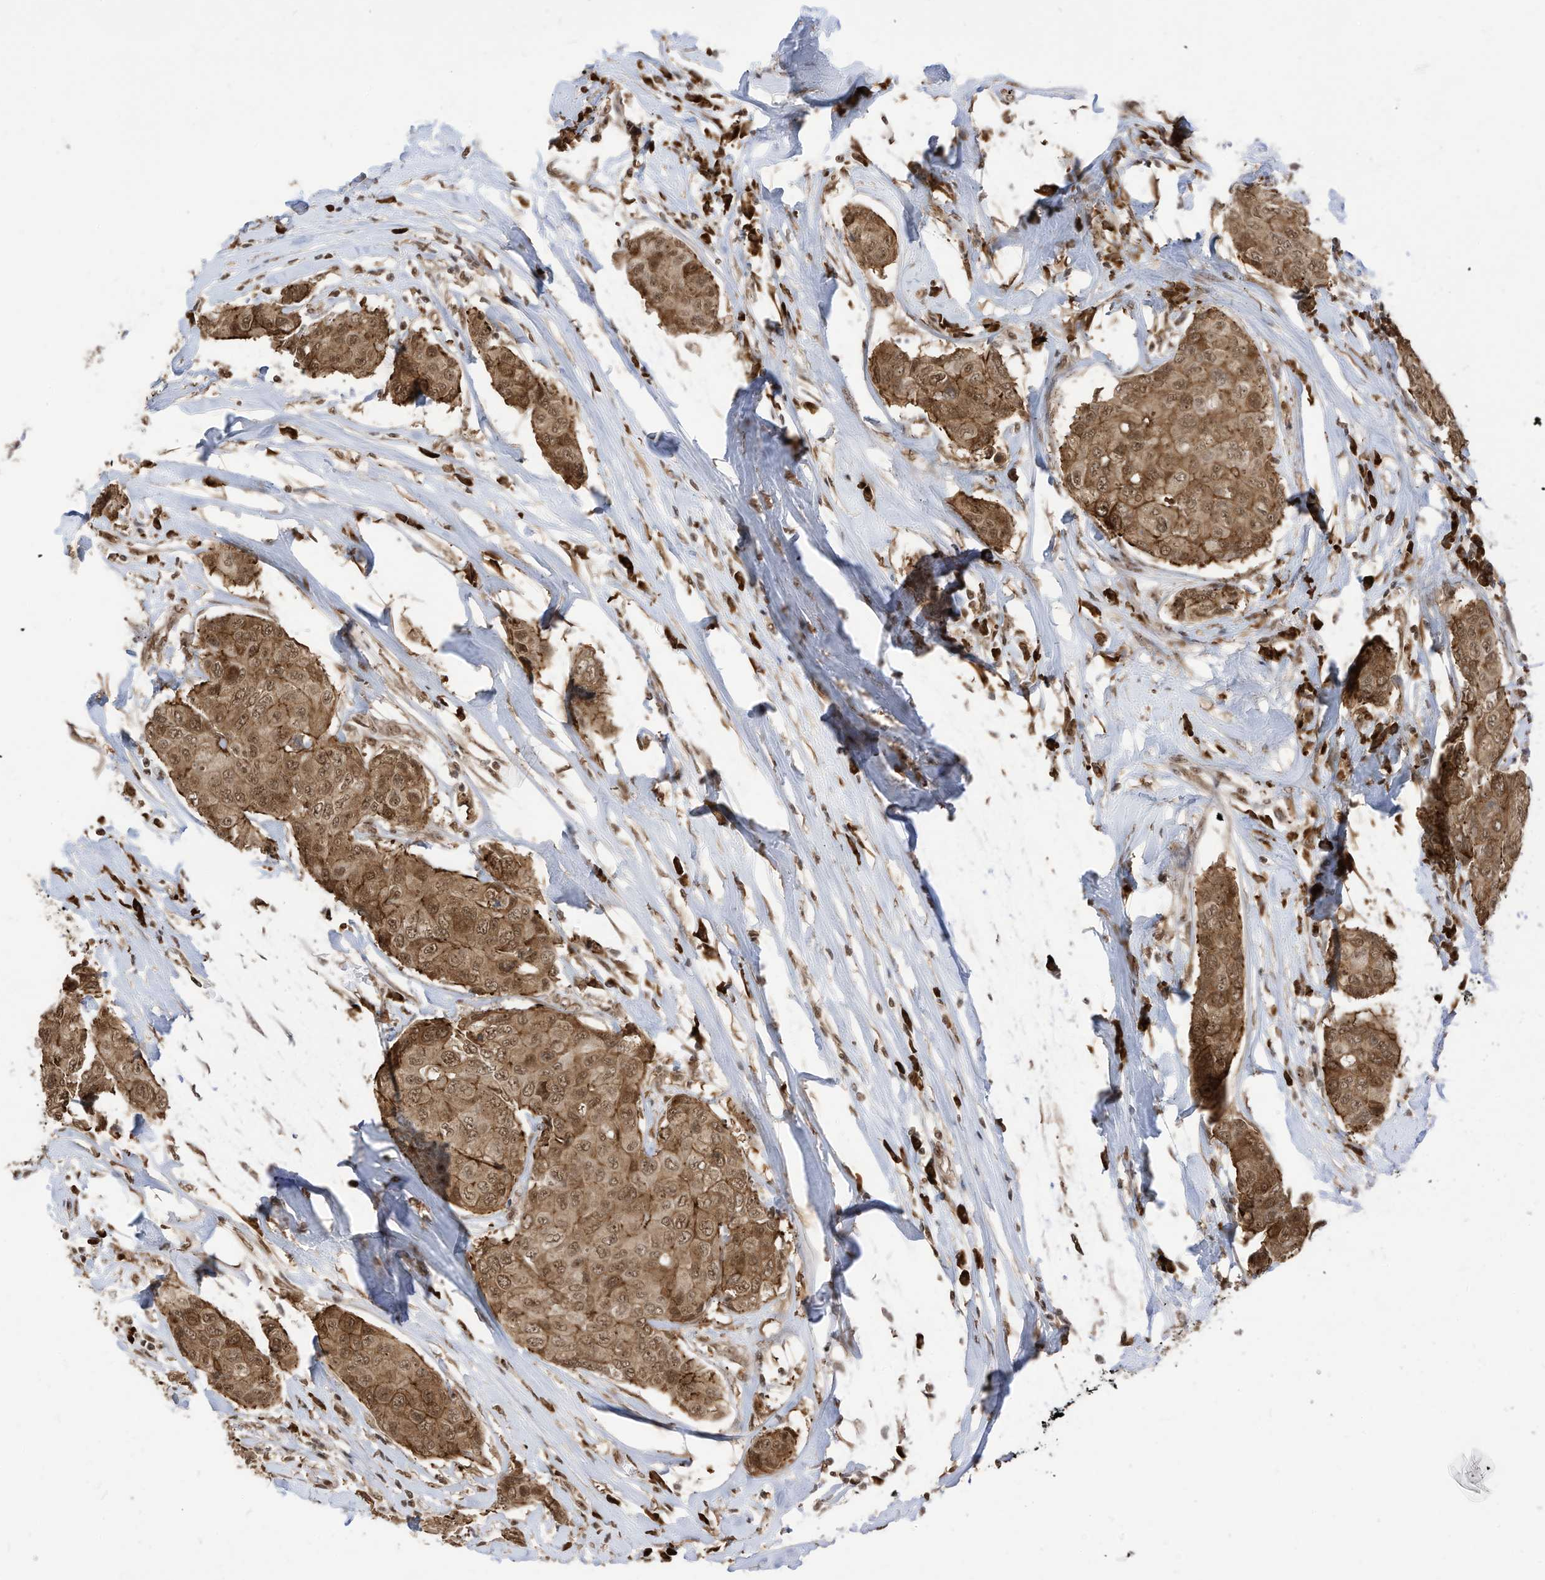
{"staining": {"intensity": "moderate", "quantity": ">75%", "location": "cytoplasmic/membranous,nuclear"}, "tissue": "breast cancer", "cell_type": "Tumor cells", "image_type": "cancer", "snomed": [{"axis": "morphology", "description": "Duct carcinoma"}, {"axis": "topography", "description": "Breast"}], "caption": "Human breast intraductal carcinoma stained with a protein marker displays moderate staining in tumor cells.", "gene": "ZNF195", "patient": {"sex": "female", "age": 80}}